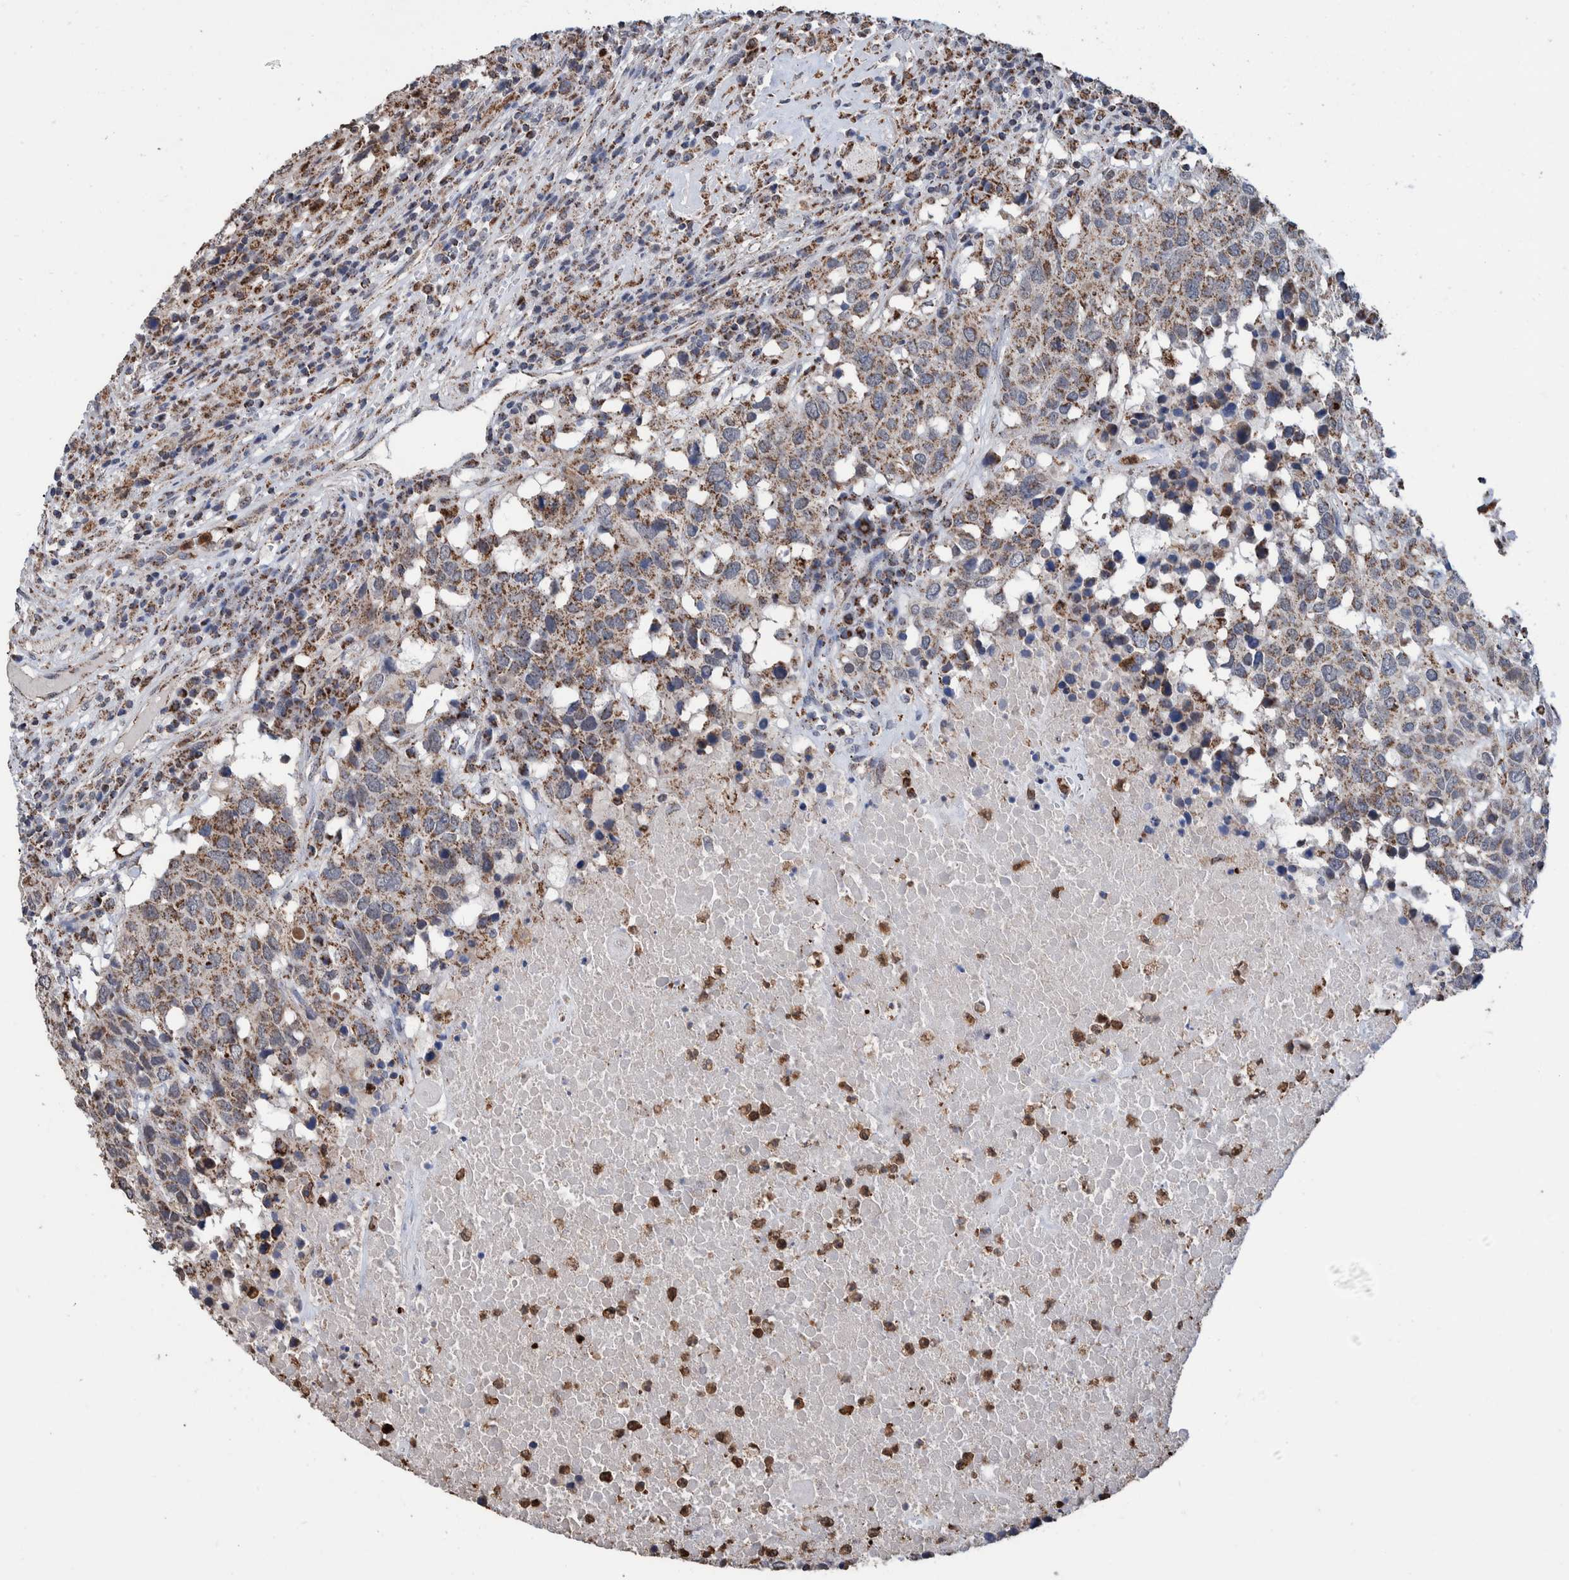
{"staining": {"intensity": "weak", "quantity": ">75%", "location": "cytoplasmic/membranous"}, "tissue": "head and neck cancer", "cell_type": "Tumor cells", "image_type": "cancer", "snomed": [{"axis": "morphology", "description": "Squamous cell carcinoma, NOS"}, {"axis": "topography", "description": "Head-Neck"}], "caption": "A high-resolution image shows IHC staining of squamous cell carcinoma (head and neck), which reveals weak cytoplasmic/membranous staining in approximately >75% of tumor cells. (DAB (3,3'-diaminobenzidine) = brown stain, brightfield microscopy at high magnification).", "gene": "DECR1", "patient": {"sex": "male", "age": 66}}